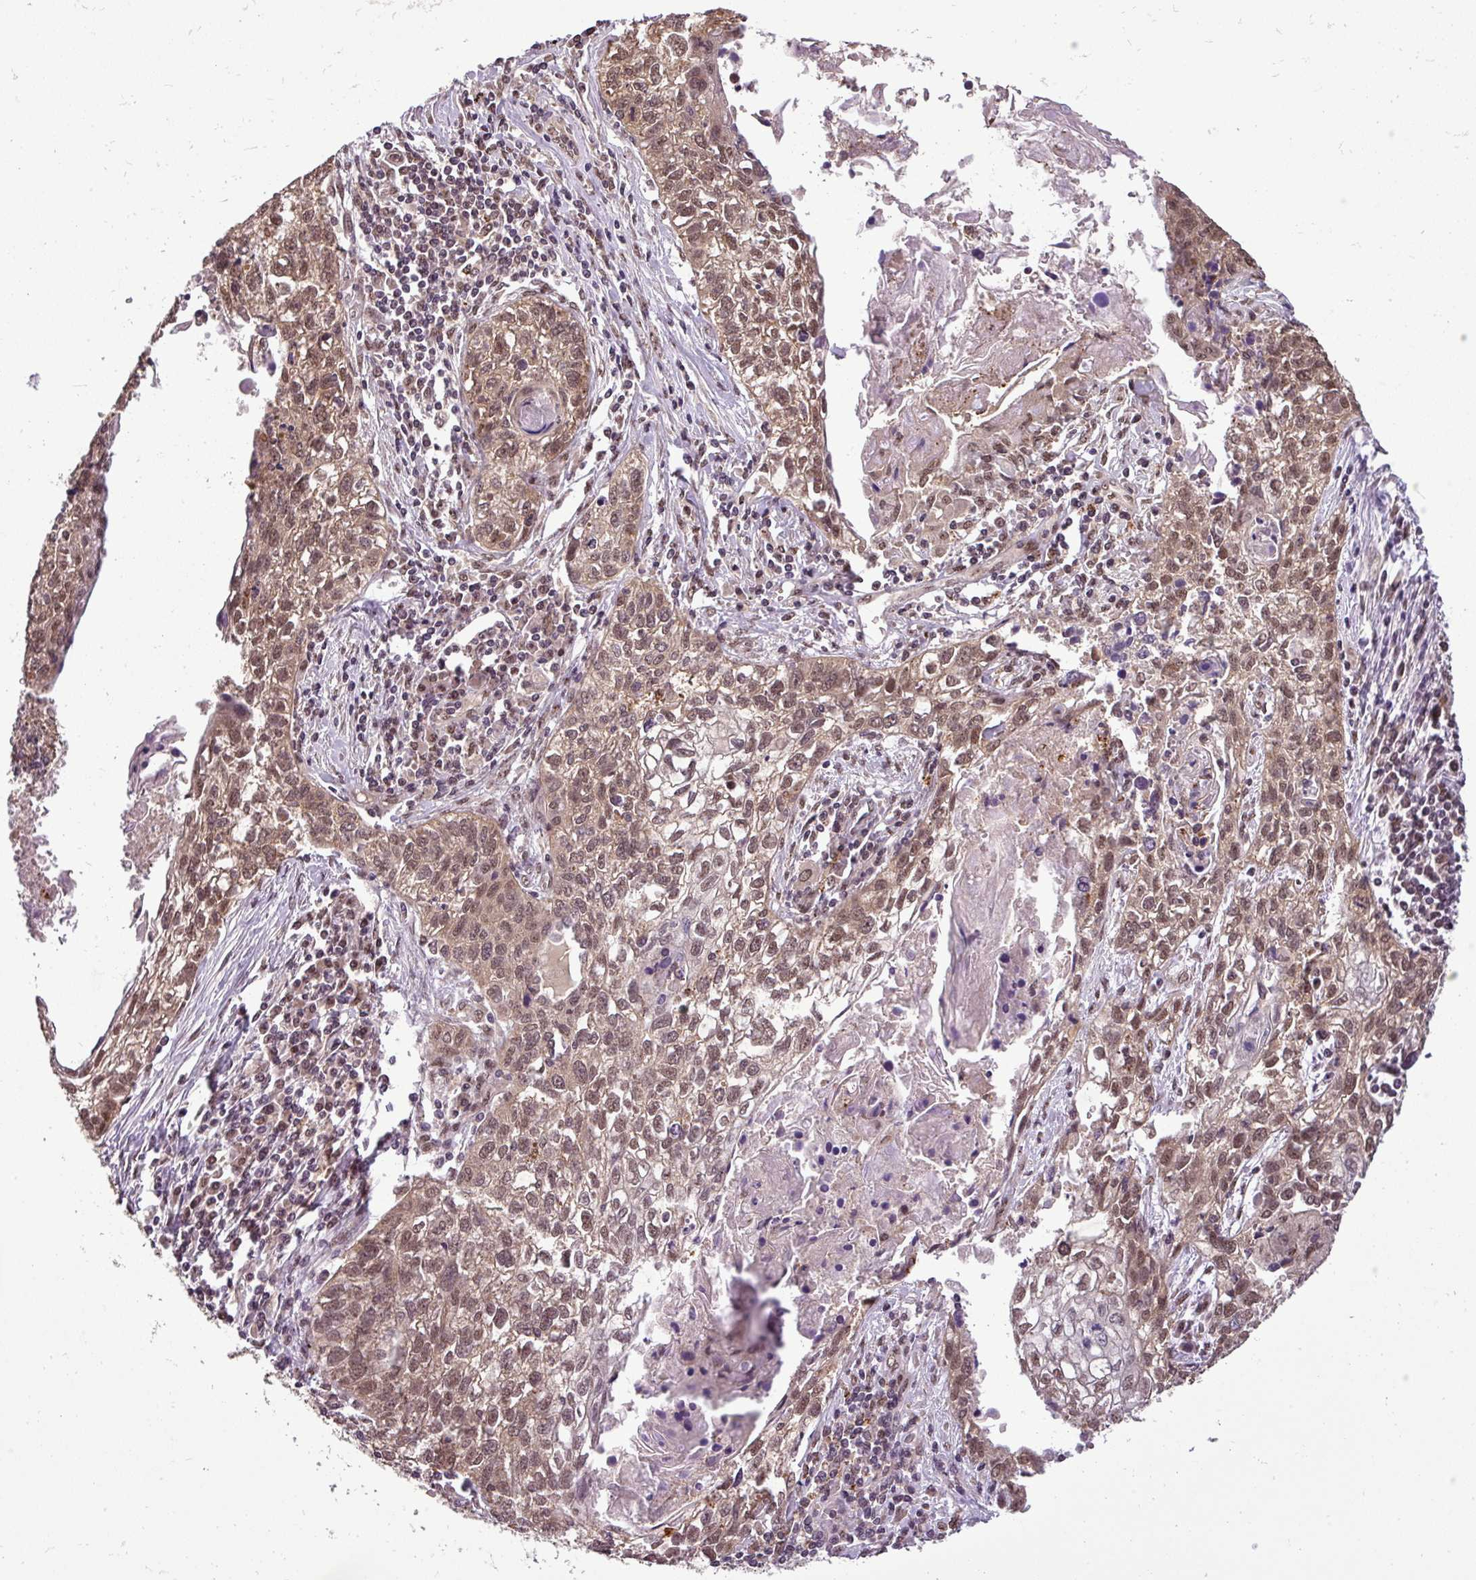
{"staining": {"intensity": "moderate", "quantity": ">75%", "location": "cytoplasmic/membranous,nuclear"}, "tissue": "lung cancer", "cell_type": "Tumor cells", "image_type": "cancer", "snomed": [{"axis": "morphology", "description": "Squamous cell carcinoma, NOS"}, {"axis": "topography", "description": "Lung"}], "caption": "Immunohistochemistry of lung cancer demonstrates medium levels of moderate cytoplasmic/membranous and nuclear expression in approximately >75% of tumor cells. Using DAB (brown) and hematoxylin (blue) stains, captured at high magnification using brightfield microscopy.", "gene": "MFHAS1", "patient": {"sex": "male", "age": 74}}